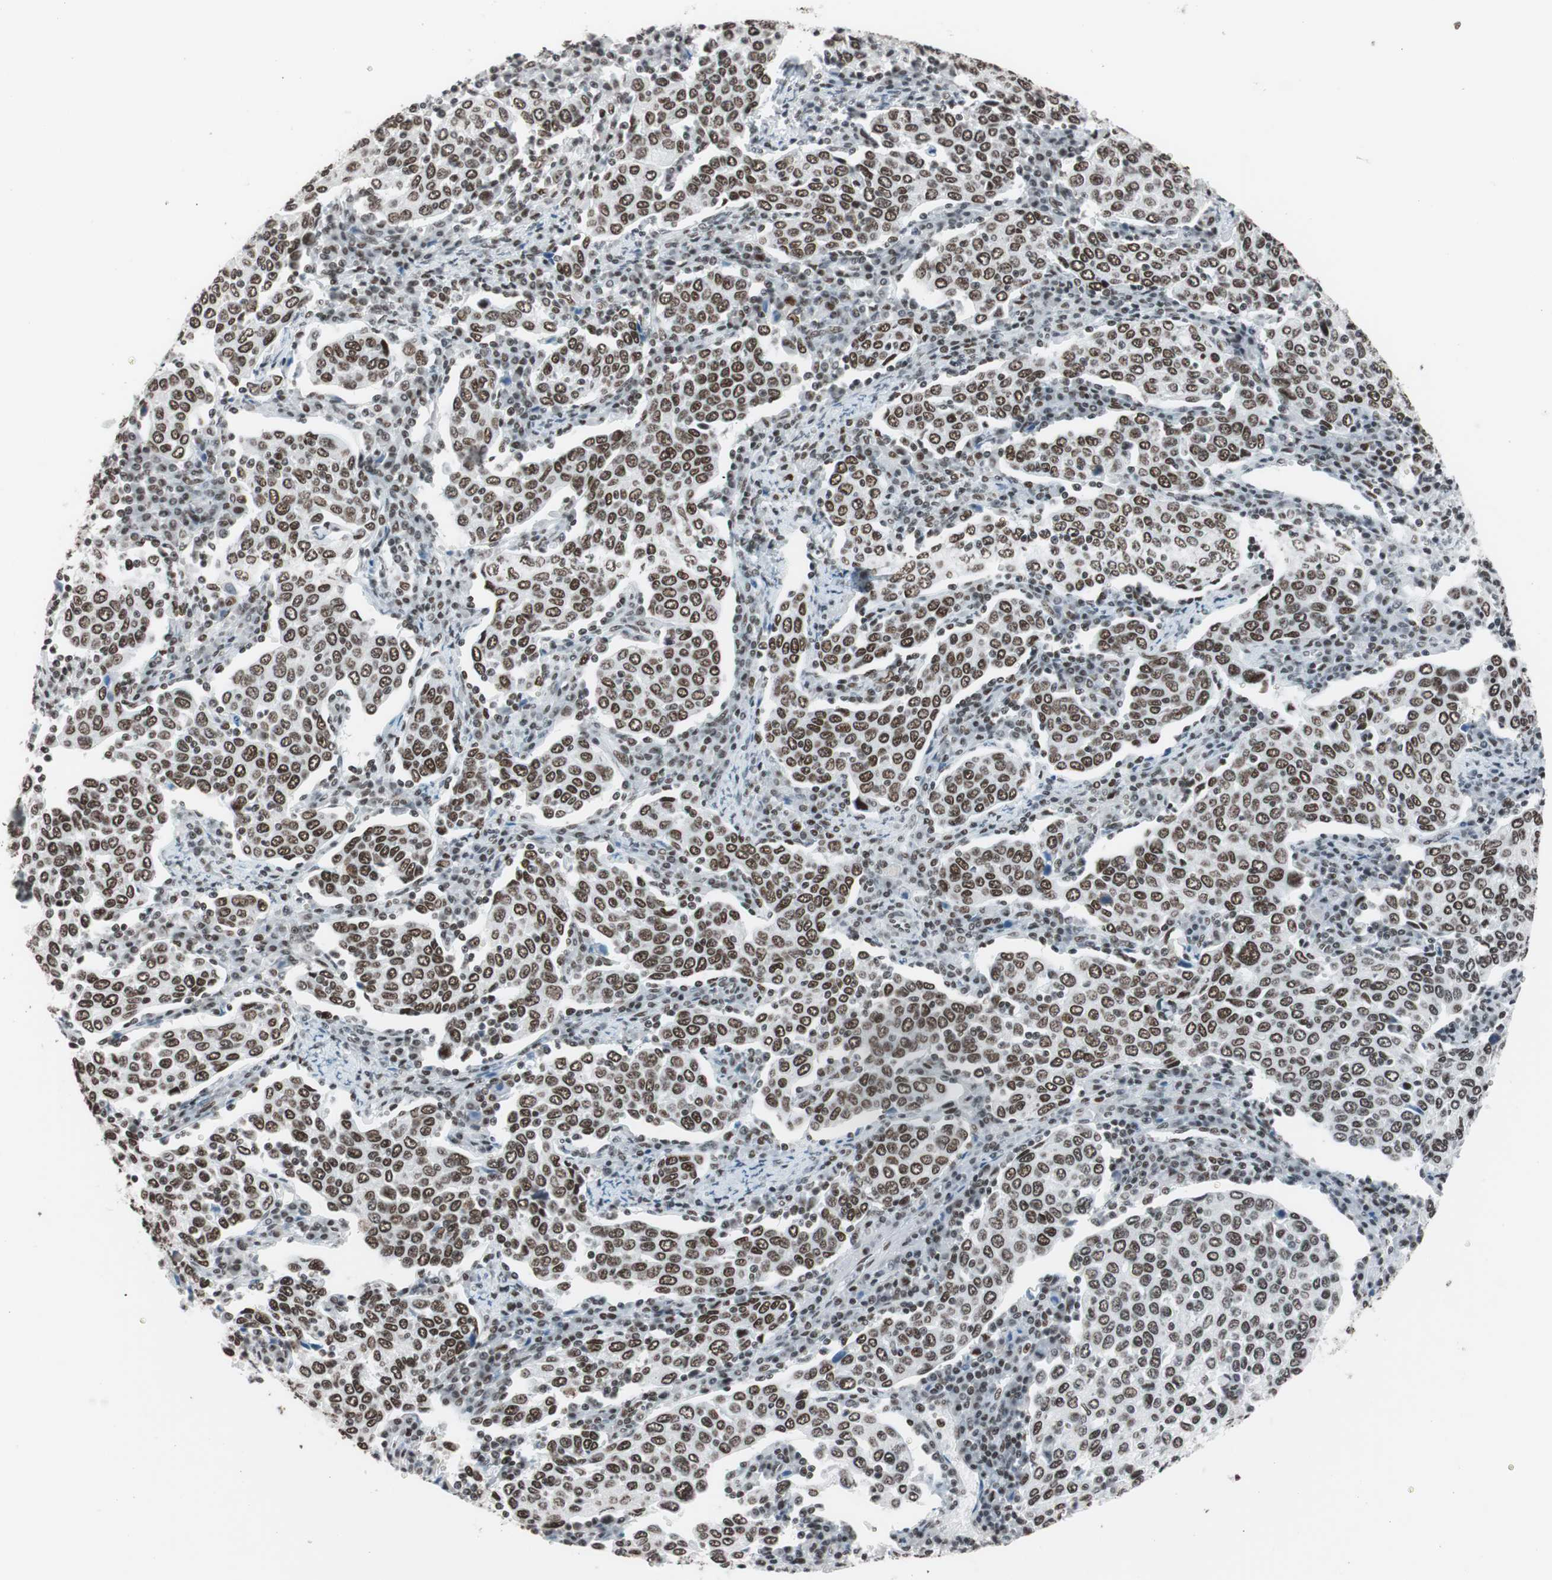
{"staining": {"intensity": "strong", "quantity": ">75%", "location": "nuclear"}, "tissue": "cervical cancer", "cell_type": "Tumor cells", "image_type": "cancer", "snomed": [{"axis": "morphology", "description": "Squamous cell carcinoma, NOS"}, {"axis": "topography", "description": "Cervix"}], "caption": "Immunohistochemical staining of cervical cancer exhibits high levels of strong nuclear protein expression in approximately >75% of tumor cells. (brown staining indicates protein expression, while blue staining denotes nuclei).", "gene": "ARID1A", "patient": {"sex": "female", "age": 40}}